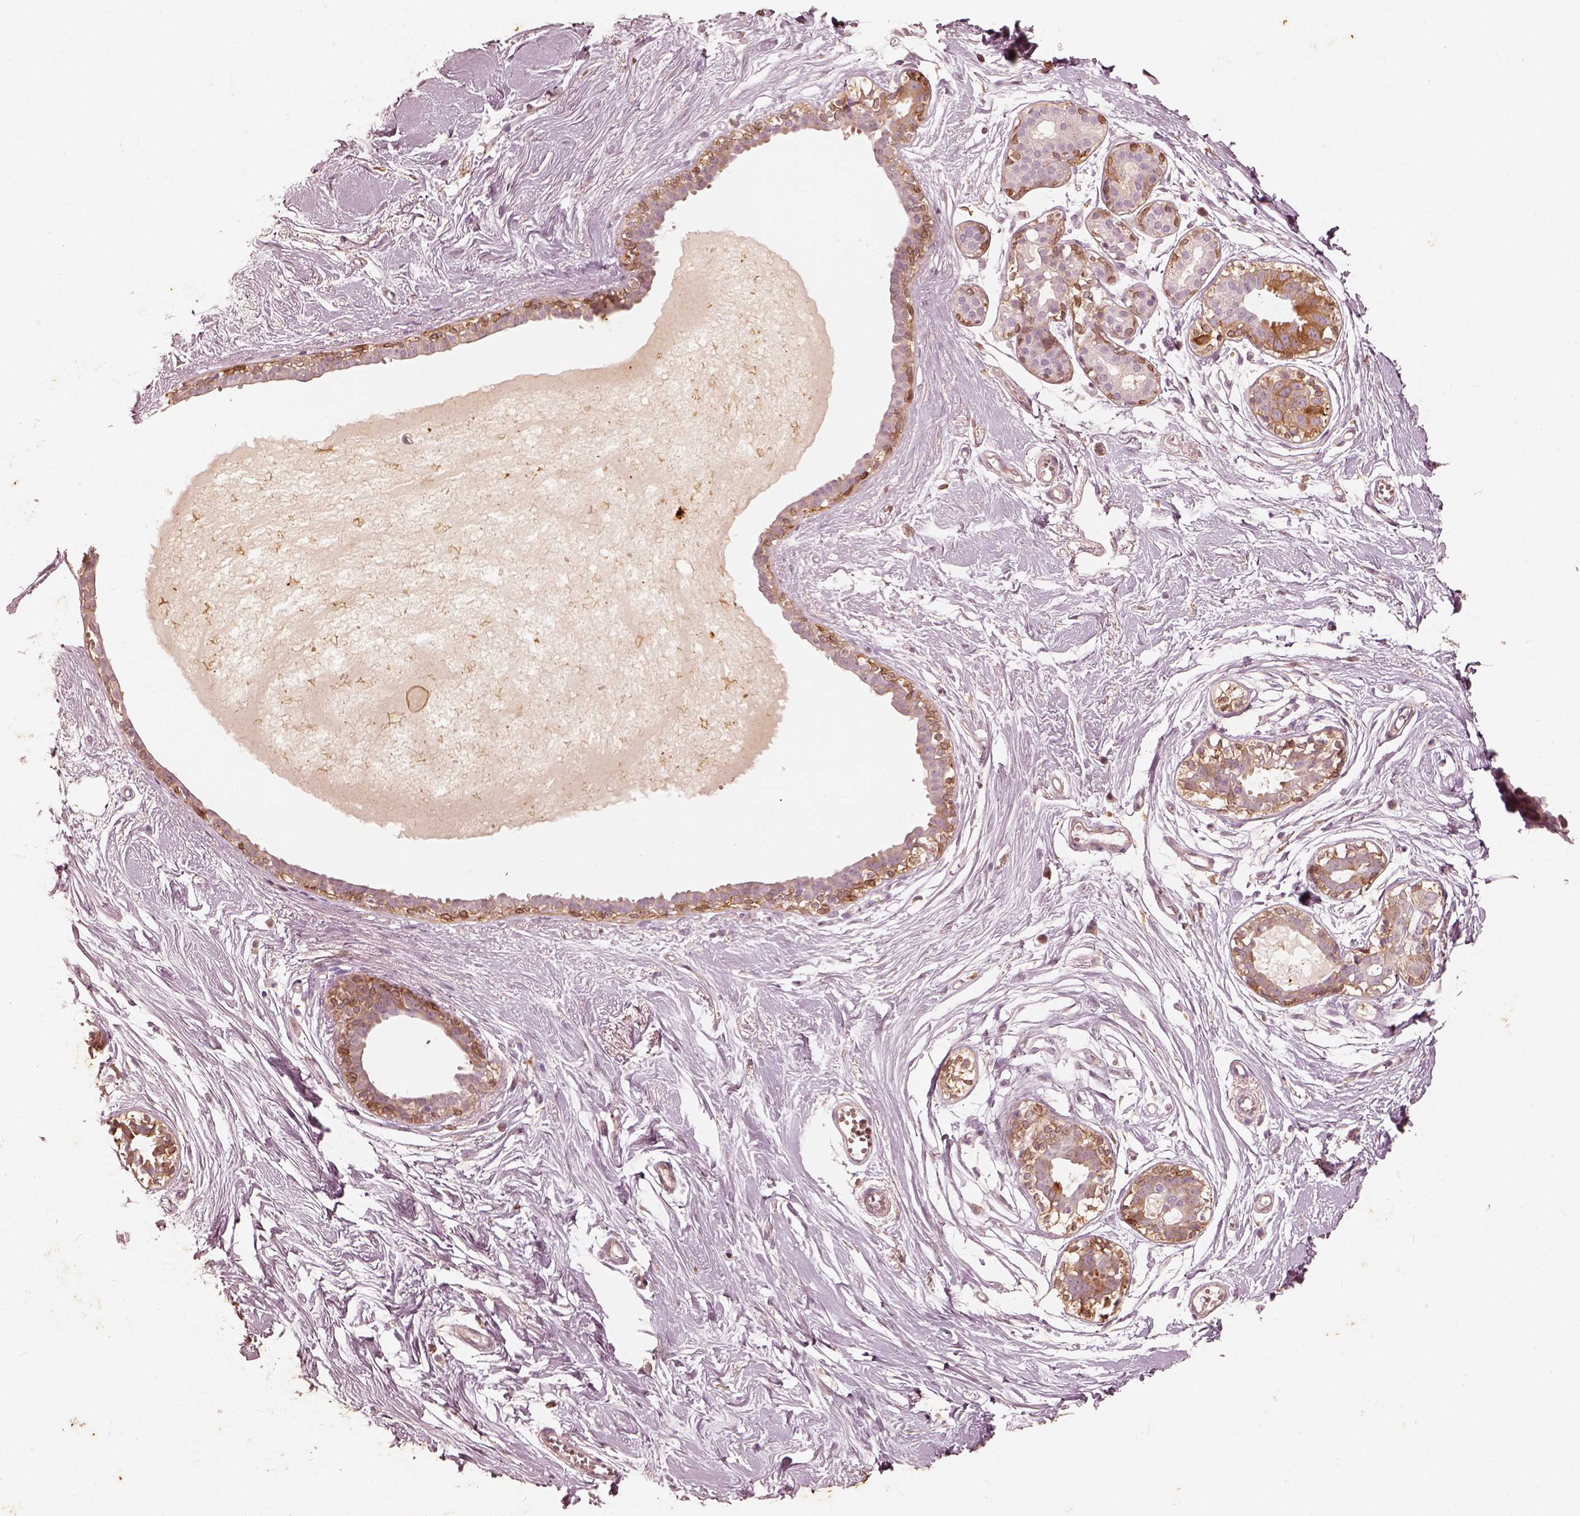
{"staining": {"intensity": "weak", "quantity": ">75%", "location": "cytoplasmic/membranous"}, "tissue": "breast", "cell_type": "Adipocytes", "image_type": "normal", "snomed": [{"axis": "morphology", "description": "Normal tissue, NOS"}, {"axis": "topography", "description": "Breast"}], "caption": "High-power microscopy captured an immunohistochemistry image of unremarkable breast, revealing weak cytoplasmic/membranous expression in about >75% of adipocytes.", "gene": "WLS", "patient": {"sex": "female", "age": 49}}